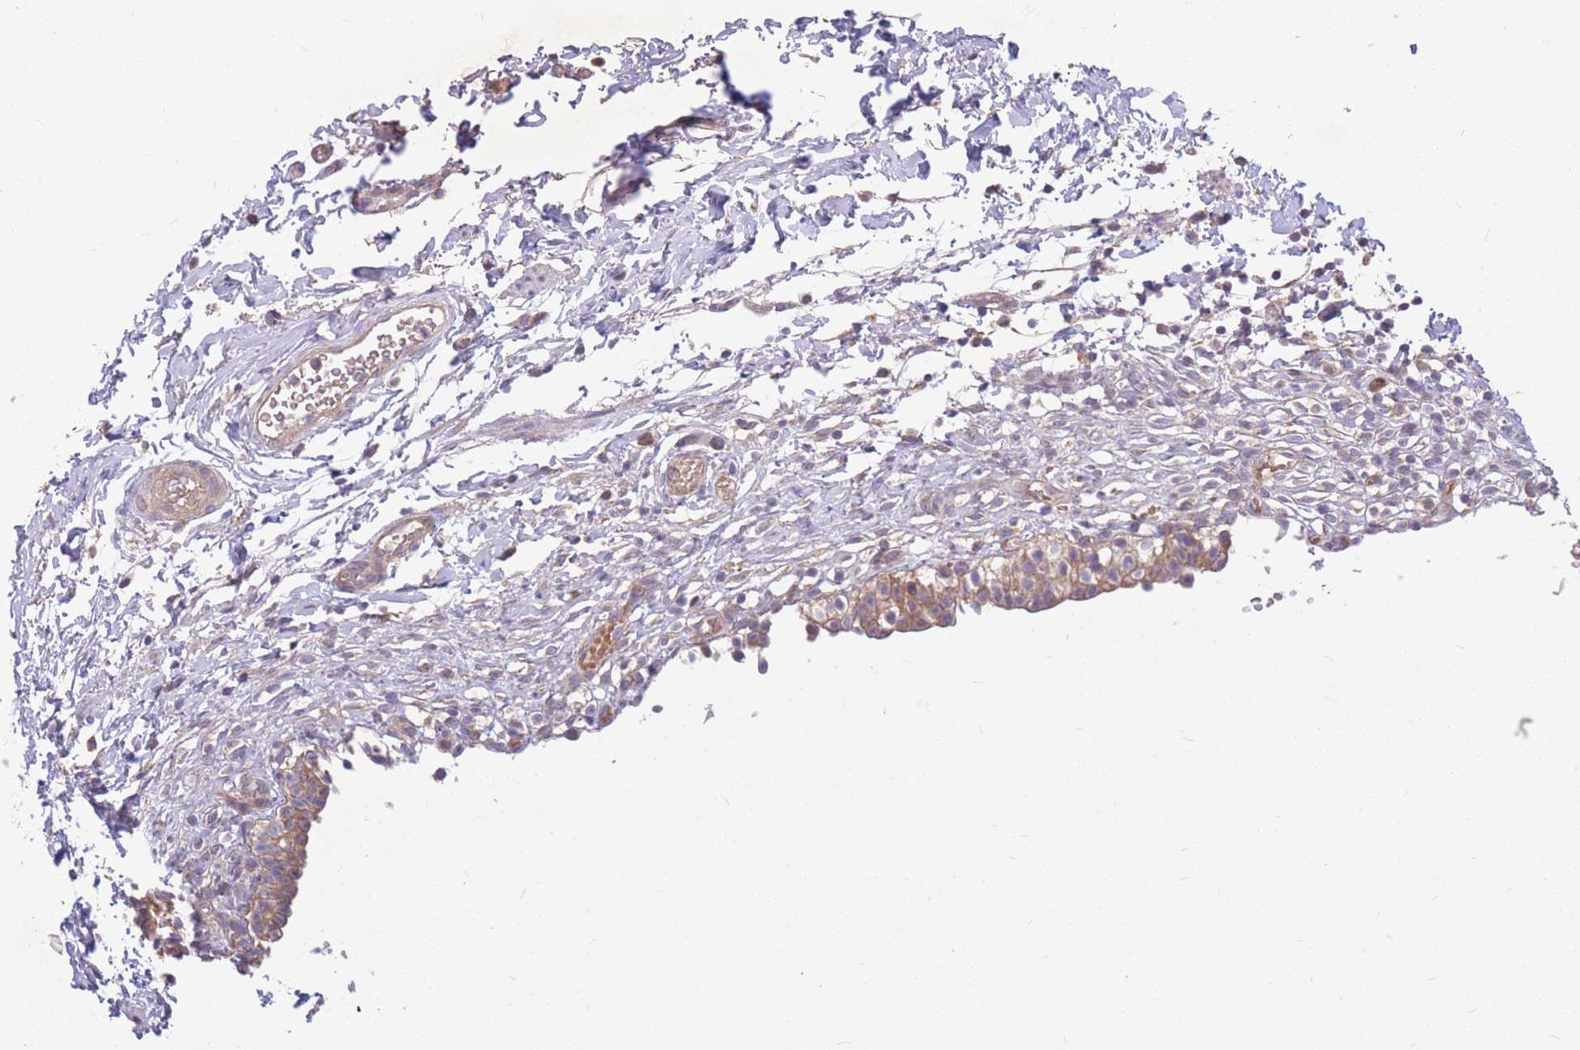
{"staining": {"intensity": "moderate", "quantity": ">75%", "location": "cytoplasmic/membranous"}, "tissue": "urinary bladder", "cell_type": "Urothelial cells", "image_type": "normal", "snomed": [{"axis": "morphology", "description": "Normal tissue, NOS"}, {"axis": "topography", "description": "Urinary bladder"}, {"axis": "topography", "description": "Peripheral nerve tissue"}], "caption": "IHC photomicrograph of benign human urinary bladder stained for a protein (brown), which exhibits medium levels of moderate cytoplasmic/membranous expression in about >75% of urothelial cells.", "gene": "GMNN", "patient": {"sex": "male", "age": 55}}